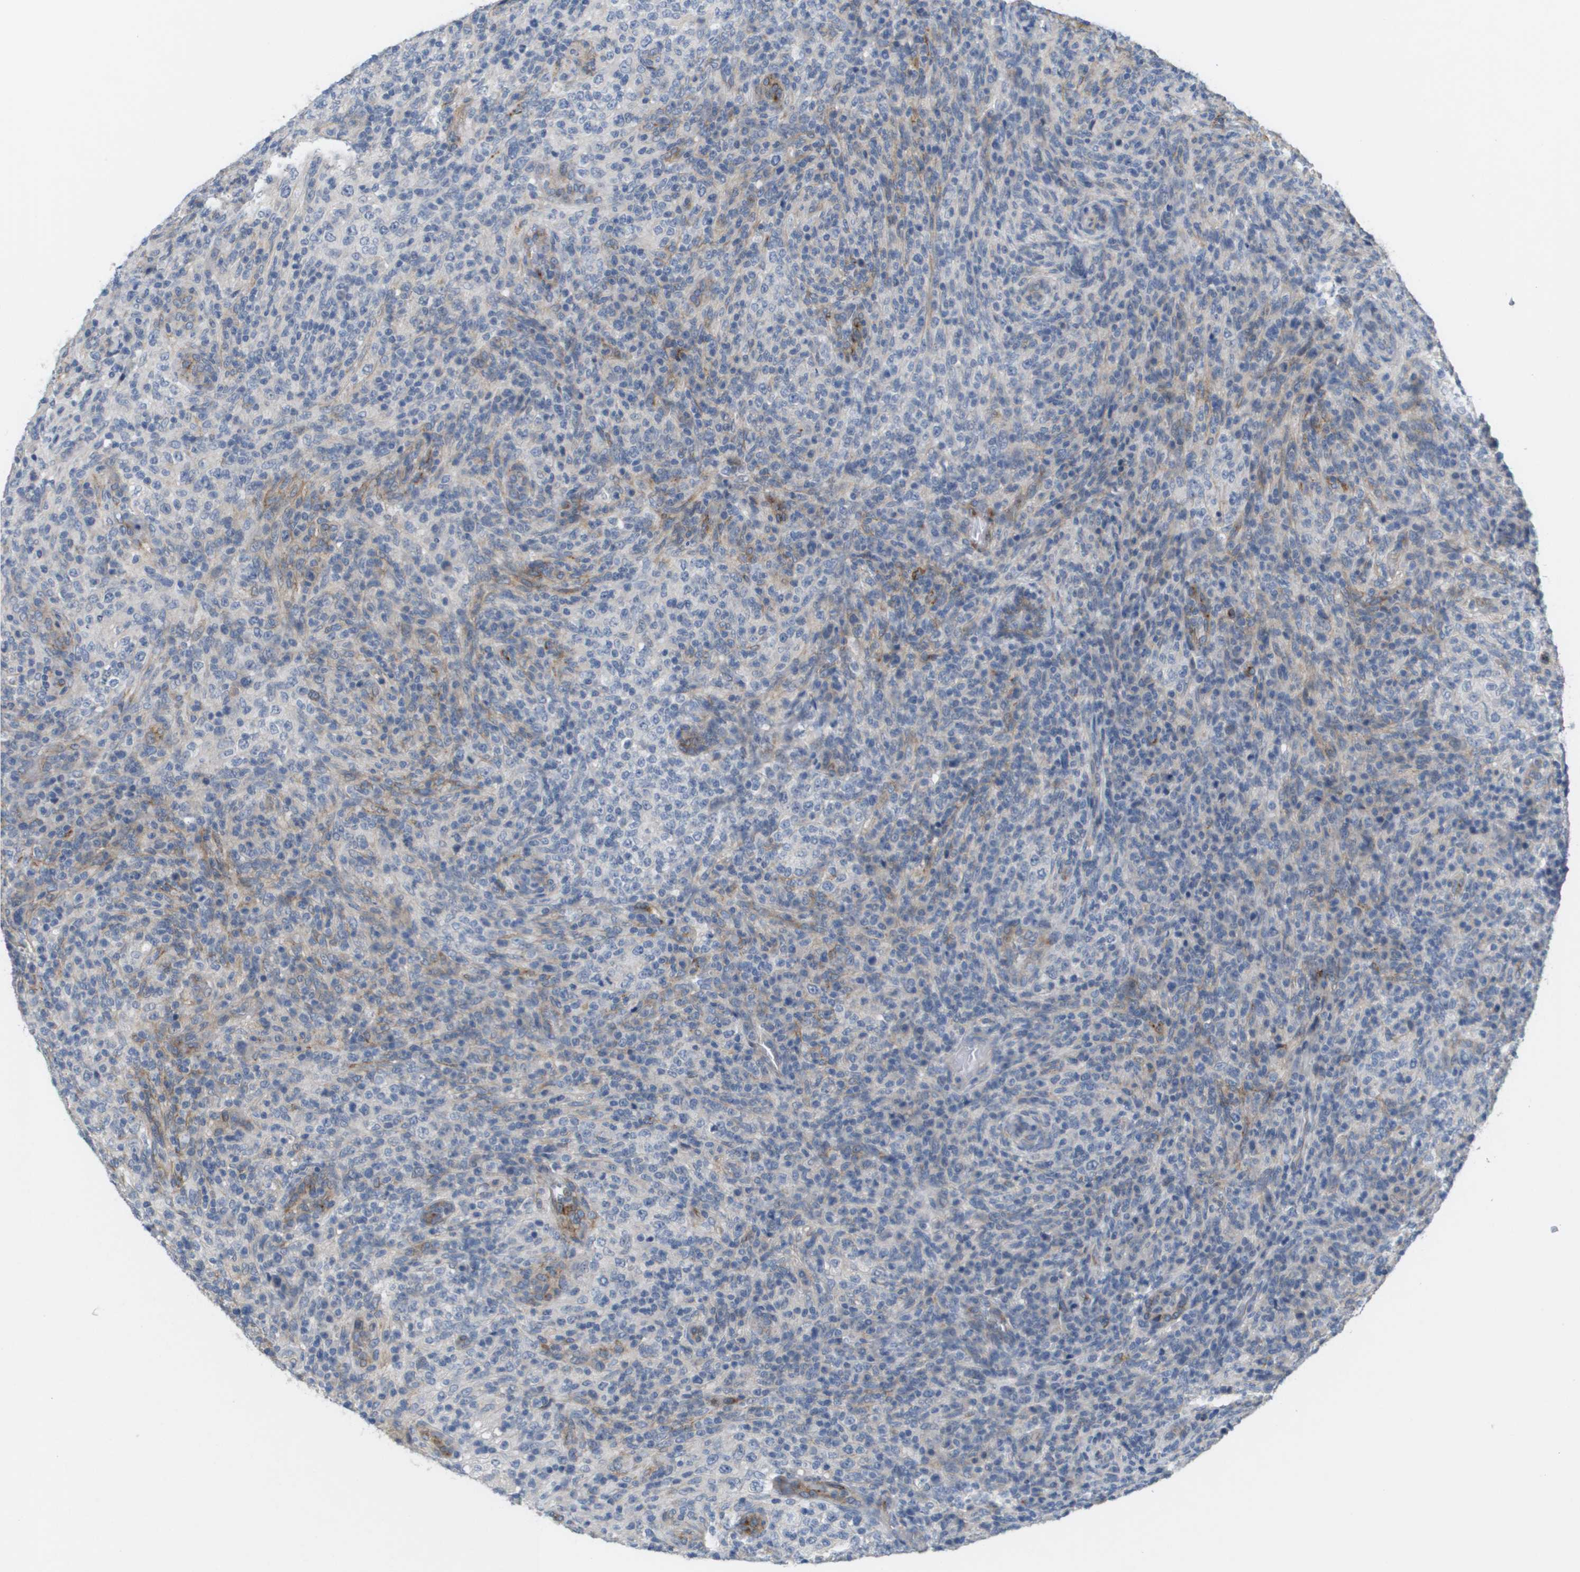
{"staining": {"intensity": "negative", "quantity": "none", "location": "none"}, "tissue": "lymphoma", "cell_type": "Tumor cells", "image_type": "cancer", "snomed": [{"axis": "morphology", "description": "Malignant lymphoma, non-Hodgkin's type, High grade"}, {"axis": "topography", "description": "Lymph node"}], "caption": "Immunohistochemistry (IHC) histopathology image of human high-grade malignant lymphoma, non-Hodgkin's type stained for a protein (brown), which demonstrates no positivity in tumor cells.", "gene": "ANGPT2", "patient": {"sex": "female", "age": 76}}